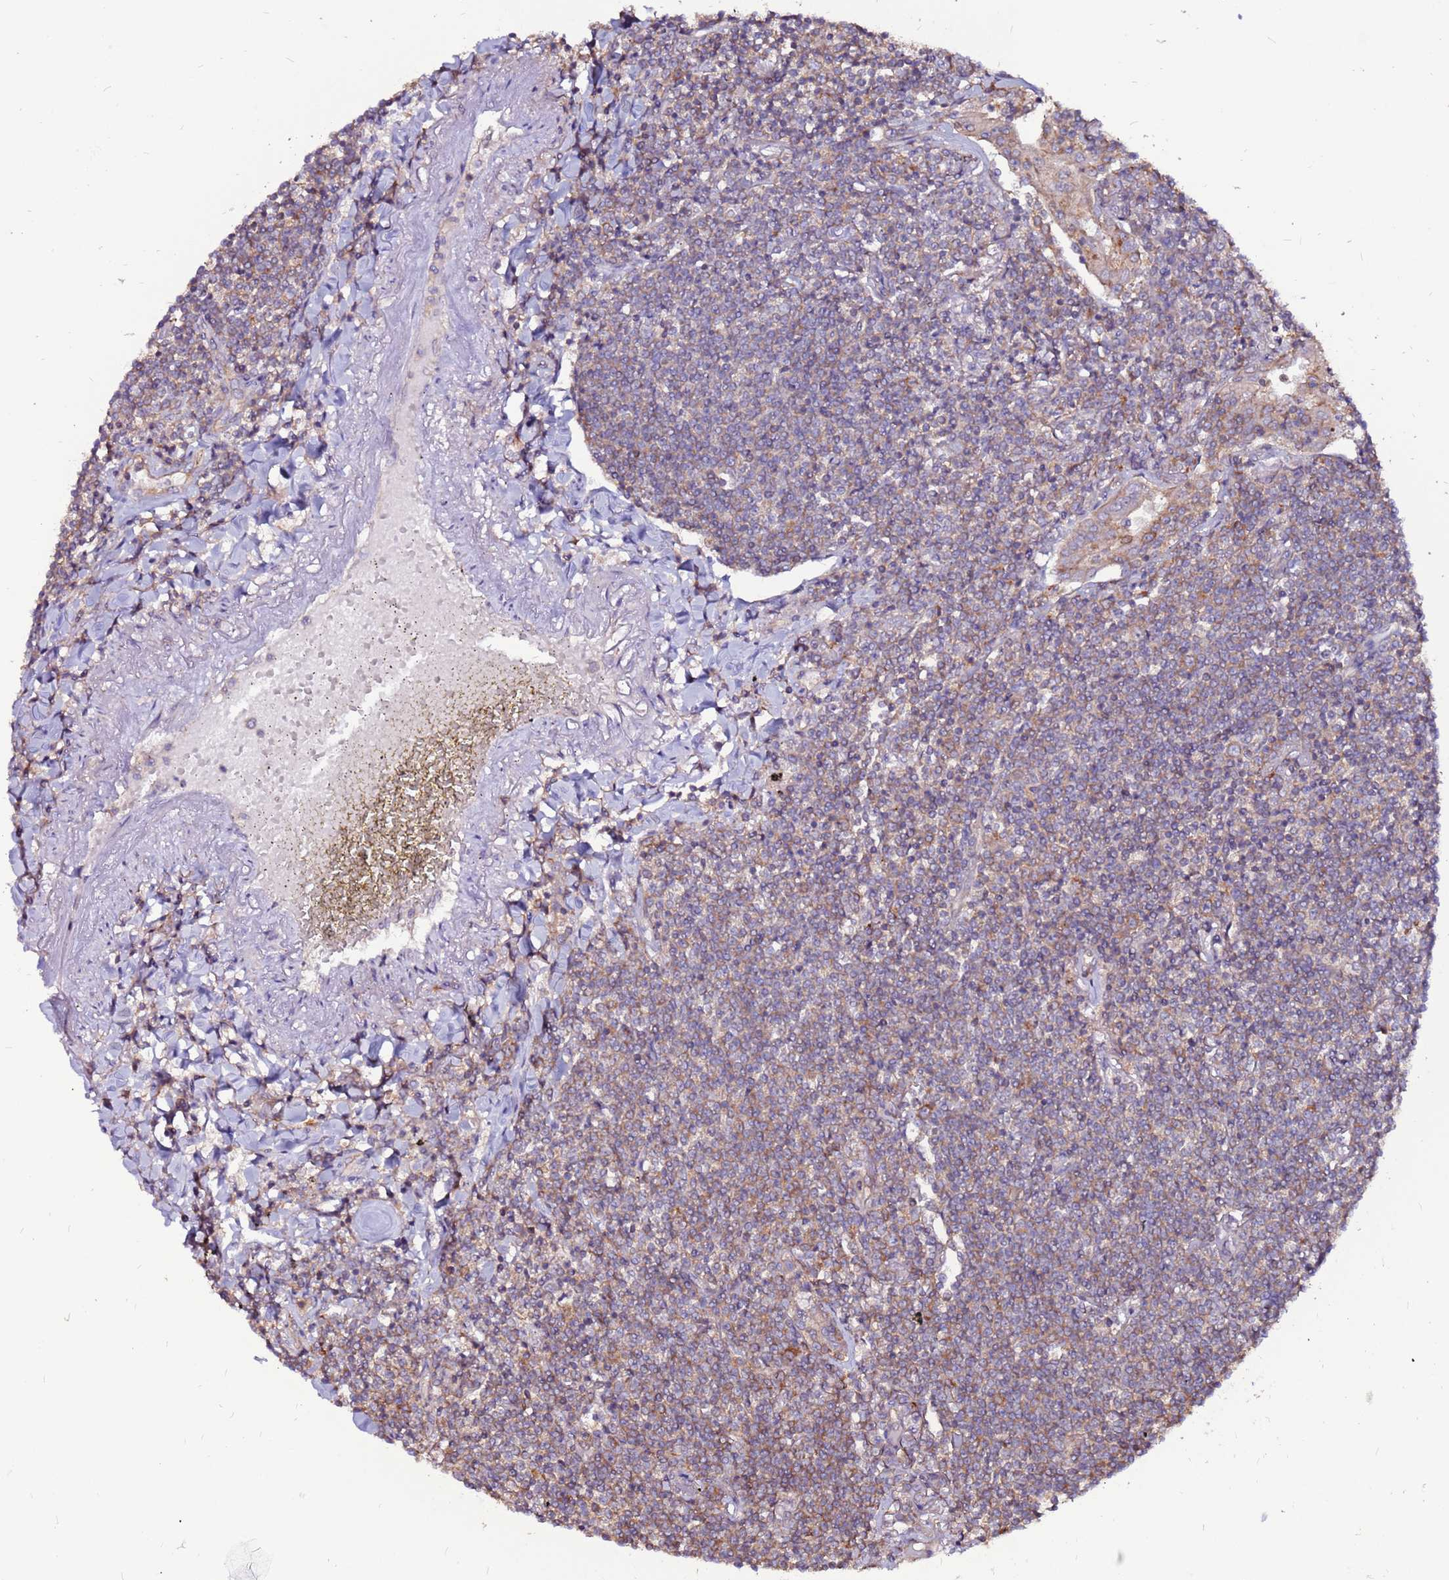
{"staining": {"intensity": "weak", "quantity": ">75%", "location": "cytoplasmic/membranous"}, "tissue": "lymphoma", "cell_type": "Tumor cells", "image_type": "cancer", "snomed": [{"axis": "morphology", "description": "Malignant lymphoma, non-Hodgkin's type, Low grade"}, {"axis": "topography", "description": "Lung"}], "caption": "High-power microscopy captured an immunohistochemistry (IHC) histopathology image of low-grade malignant lymphoma, non-Hodgkin's type, revealing weak cytoplasmic/membranous staining in about >75% of tumor cells.", "gene": "NRN1L", "patient": {"sex": "female", "age": 71}}